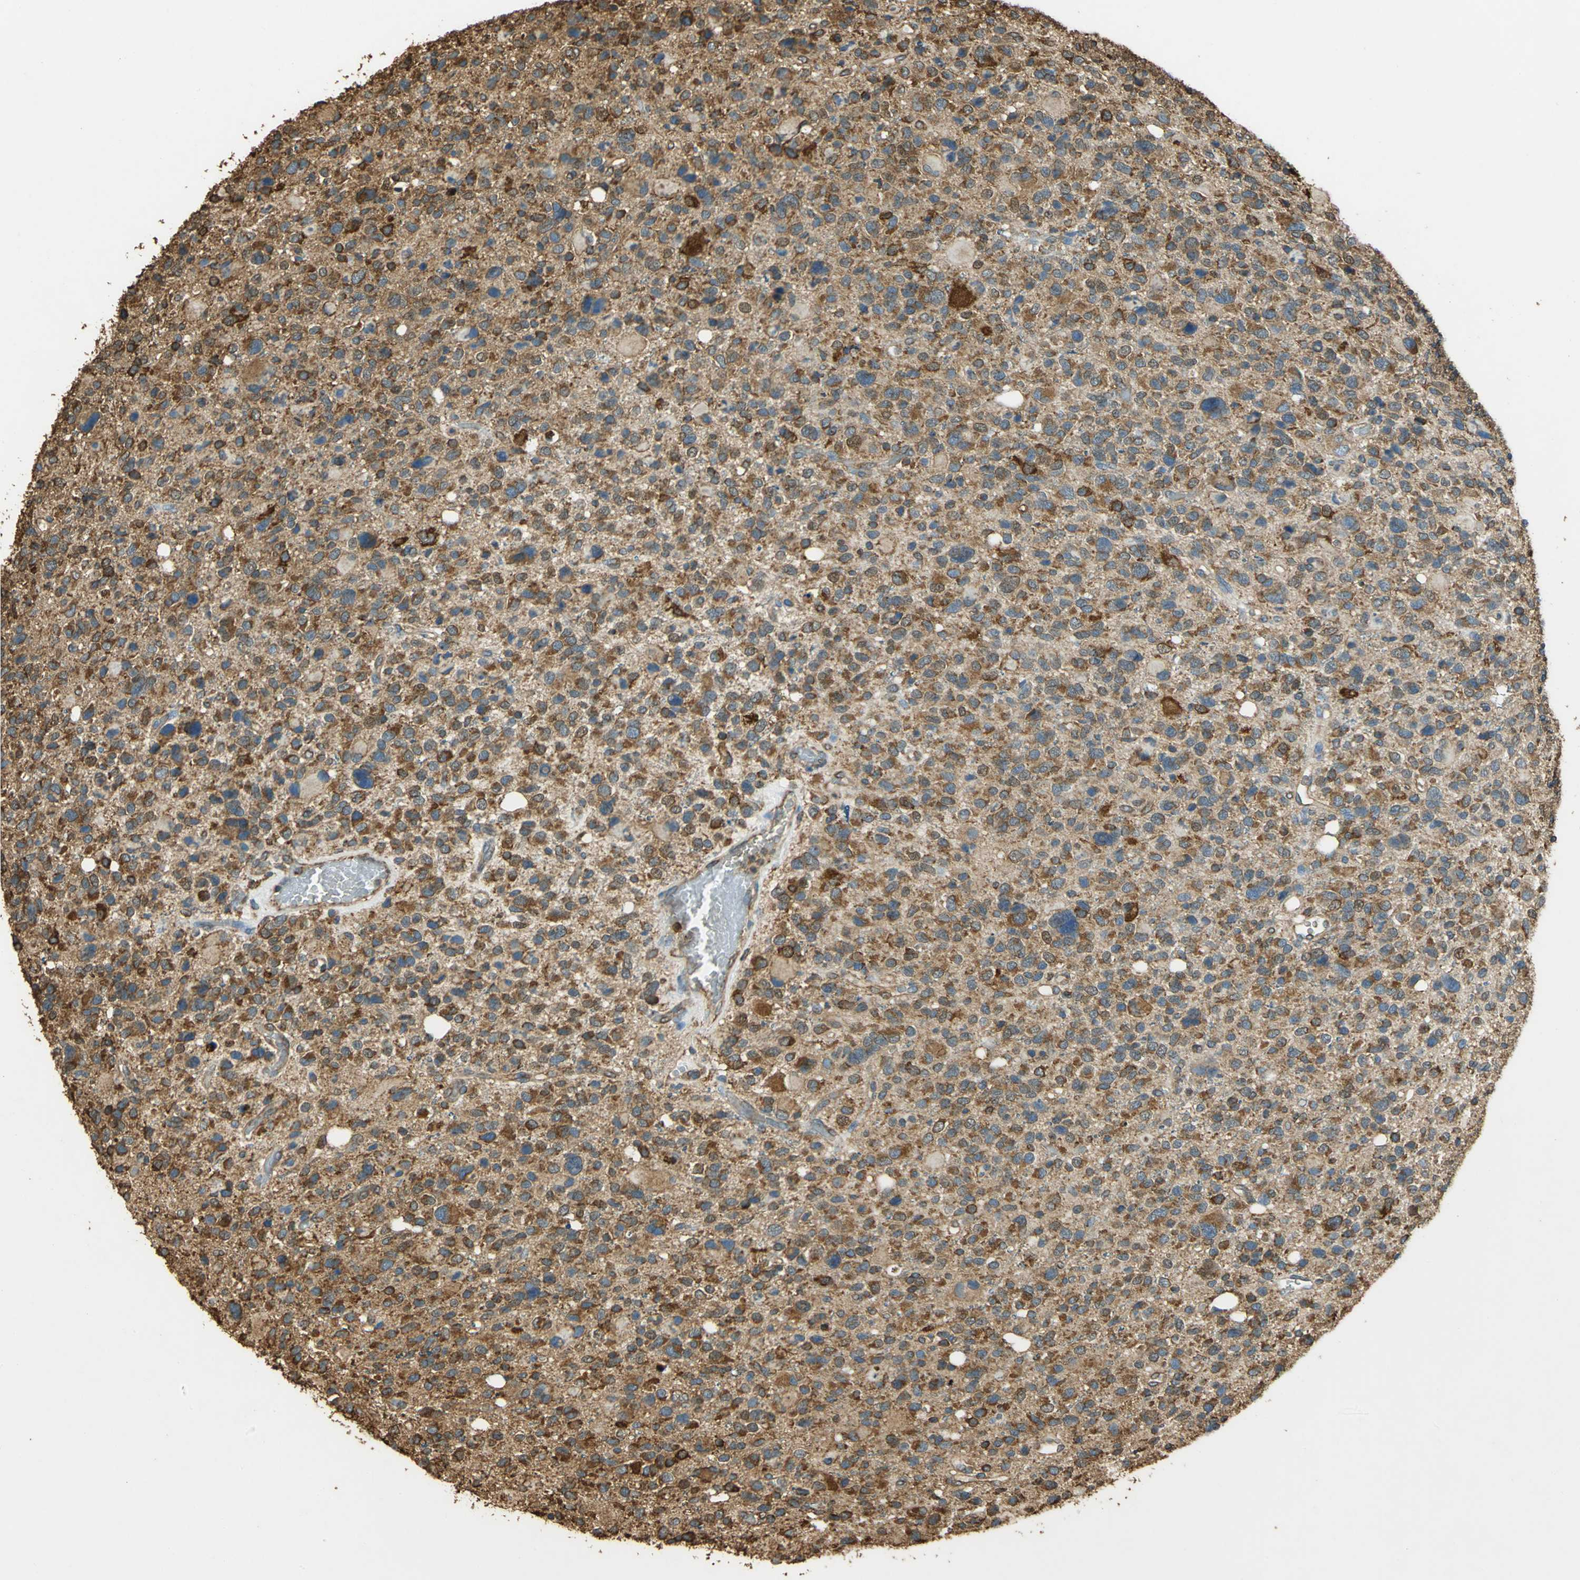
{"staining": {"intensity": "moderate", "quantity": ">75%", "location": "cytoplasmic/membranous"}, "tissue": "glioma", "cell_type": "Tumor cells", "image_type": "cancer", "snomed": [{"axis": "morphology", "description": "Glioma, malignant, High grade"}, {"axis": "topography", "description": "Brain"}], "caption": "This photomicrograph reveals immunohistochemistry (IHC) staining of human malignant glioma (high-grade), with medium moderate cytoplasmic/membranous positivity in about >75% of tumor cells.", "gene": "HSP90B1", "patient": {"sex": "male", "age": 48}}